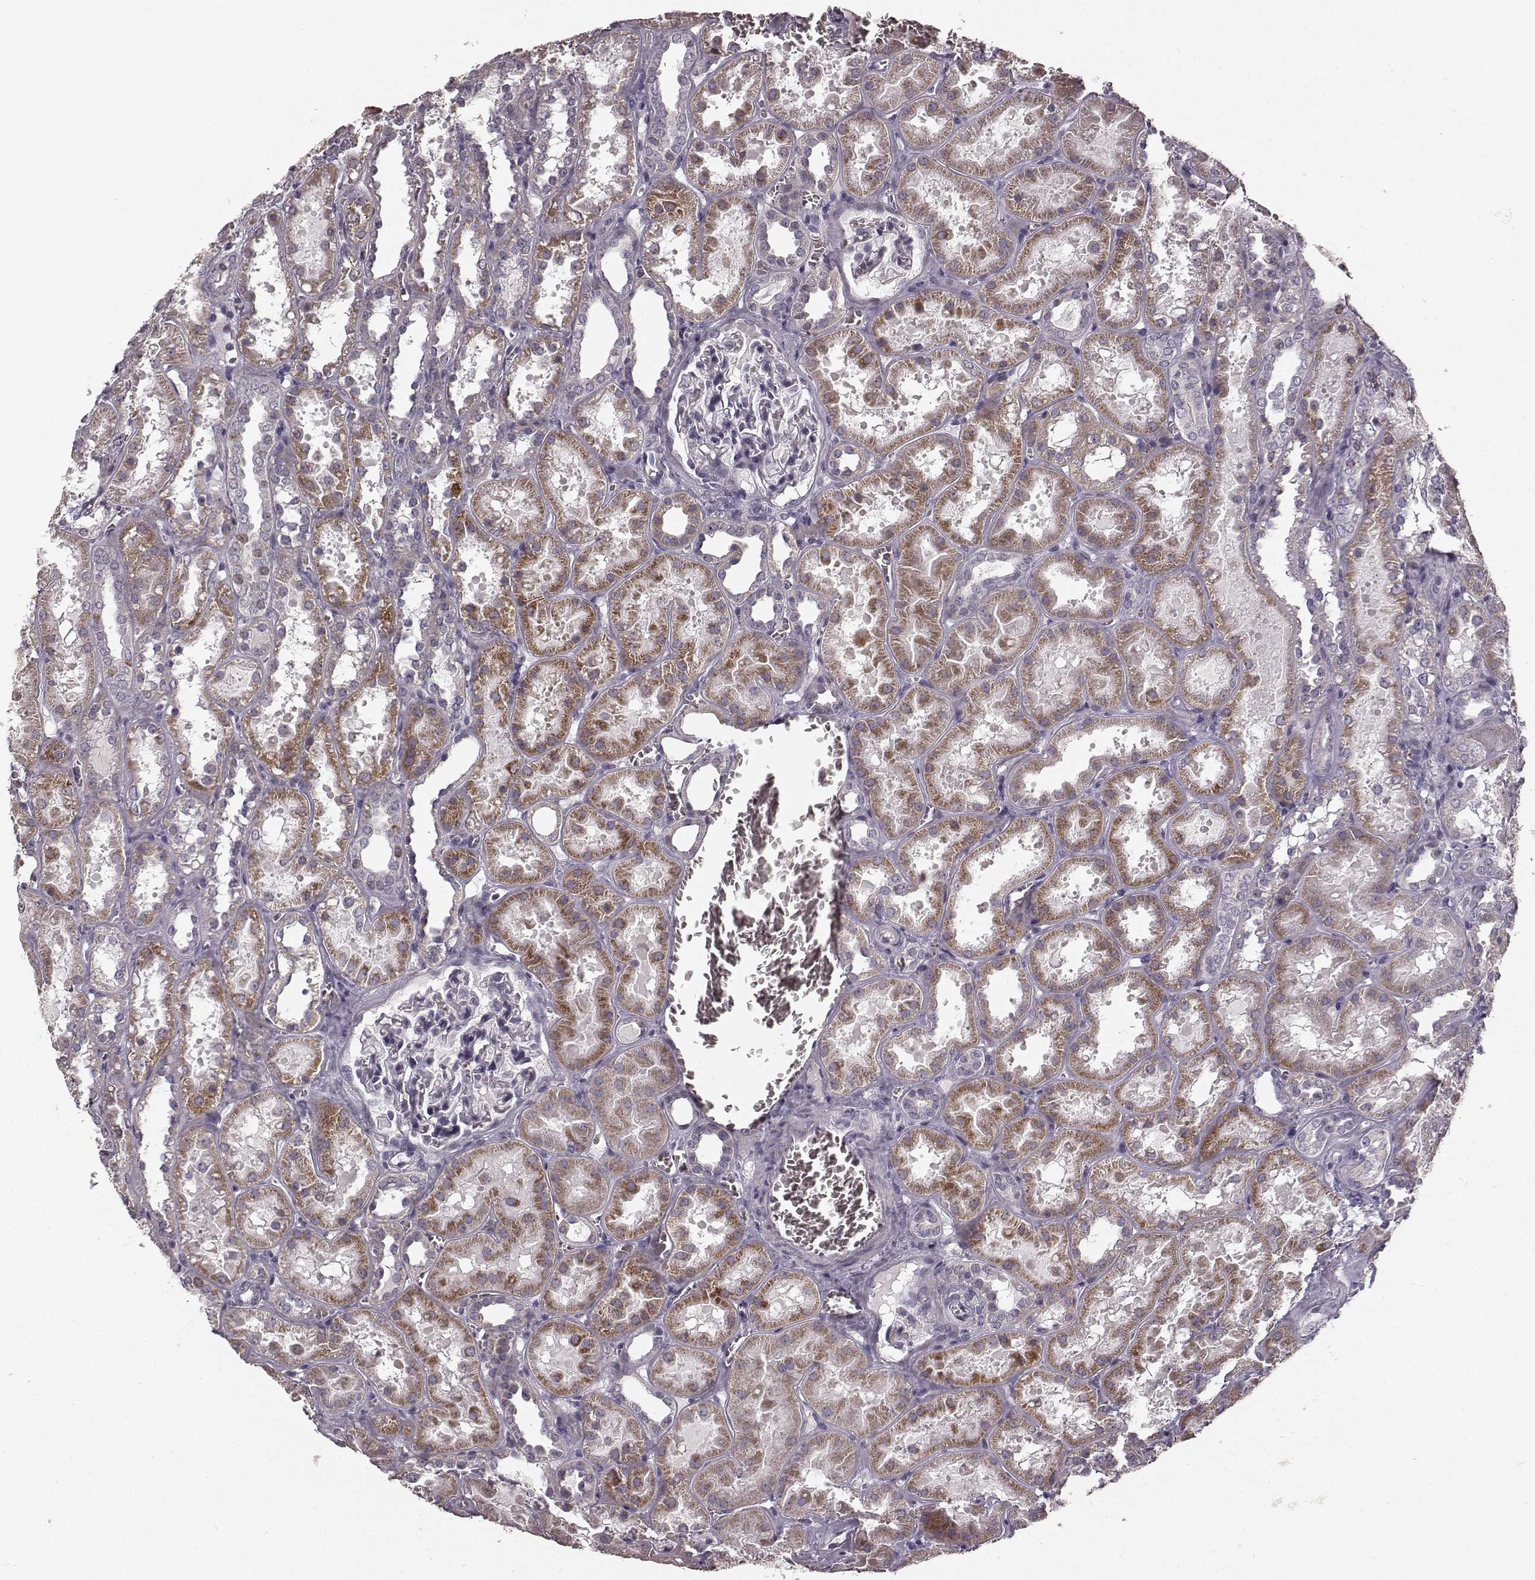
{"staining": {"intensity": "negative", "quantity": "none", "location": "none"}, "tissue": "kidney", "cell_type": "Cells in glomeruli", "image_type": "normal", "snomed": [{"axis": "morphology", "description": "Normal tissue, NOS"}, {"axis": "topography", "description": "Kidney"}], "caption": "A high-resolution micrograph shows immunohistochemistry staining of unremarkable kidney, which exhibits no significant staining in cells in glomeruli. (DAB immunohistochemistry (IHC), high magnification).", "gene": "RIT2", "patient": {"sex": "female", "age": 41}}